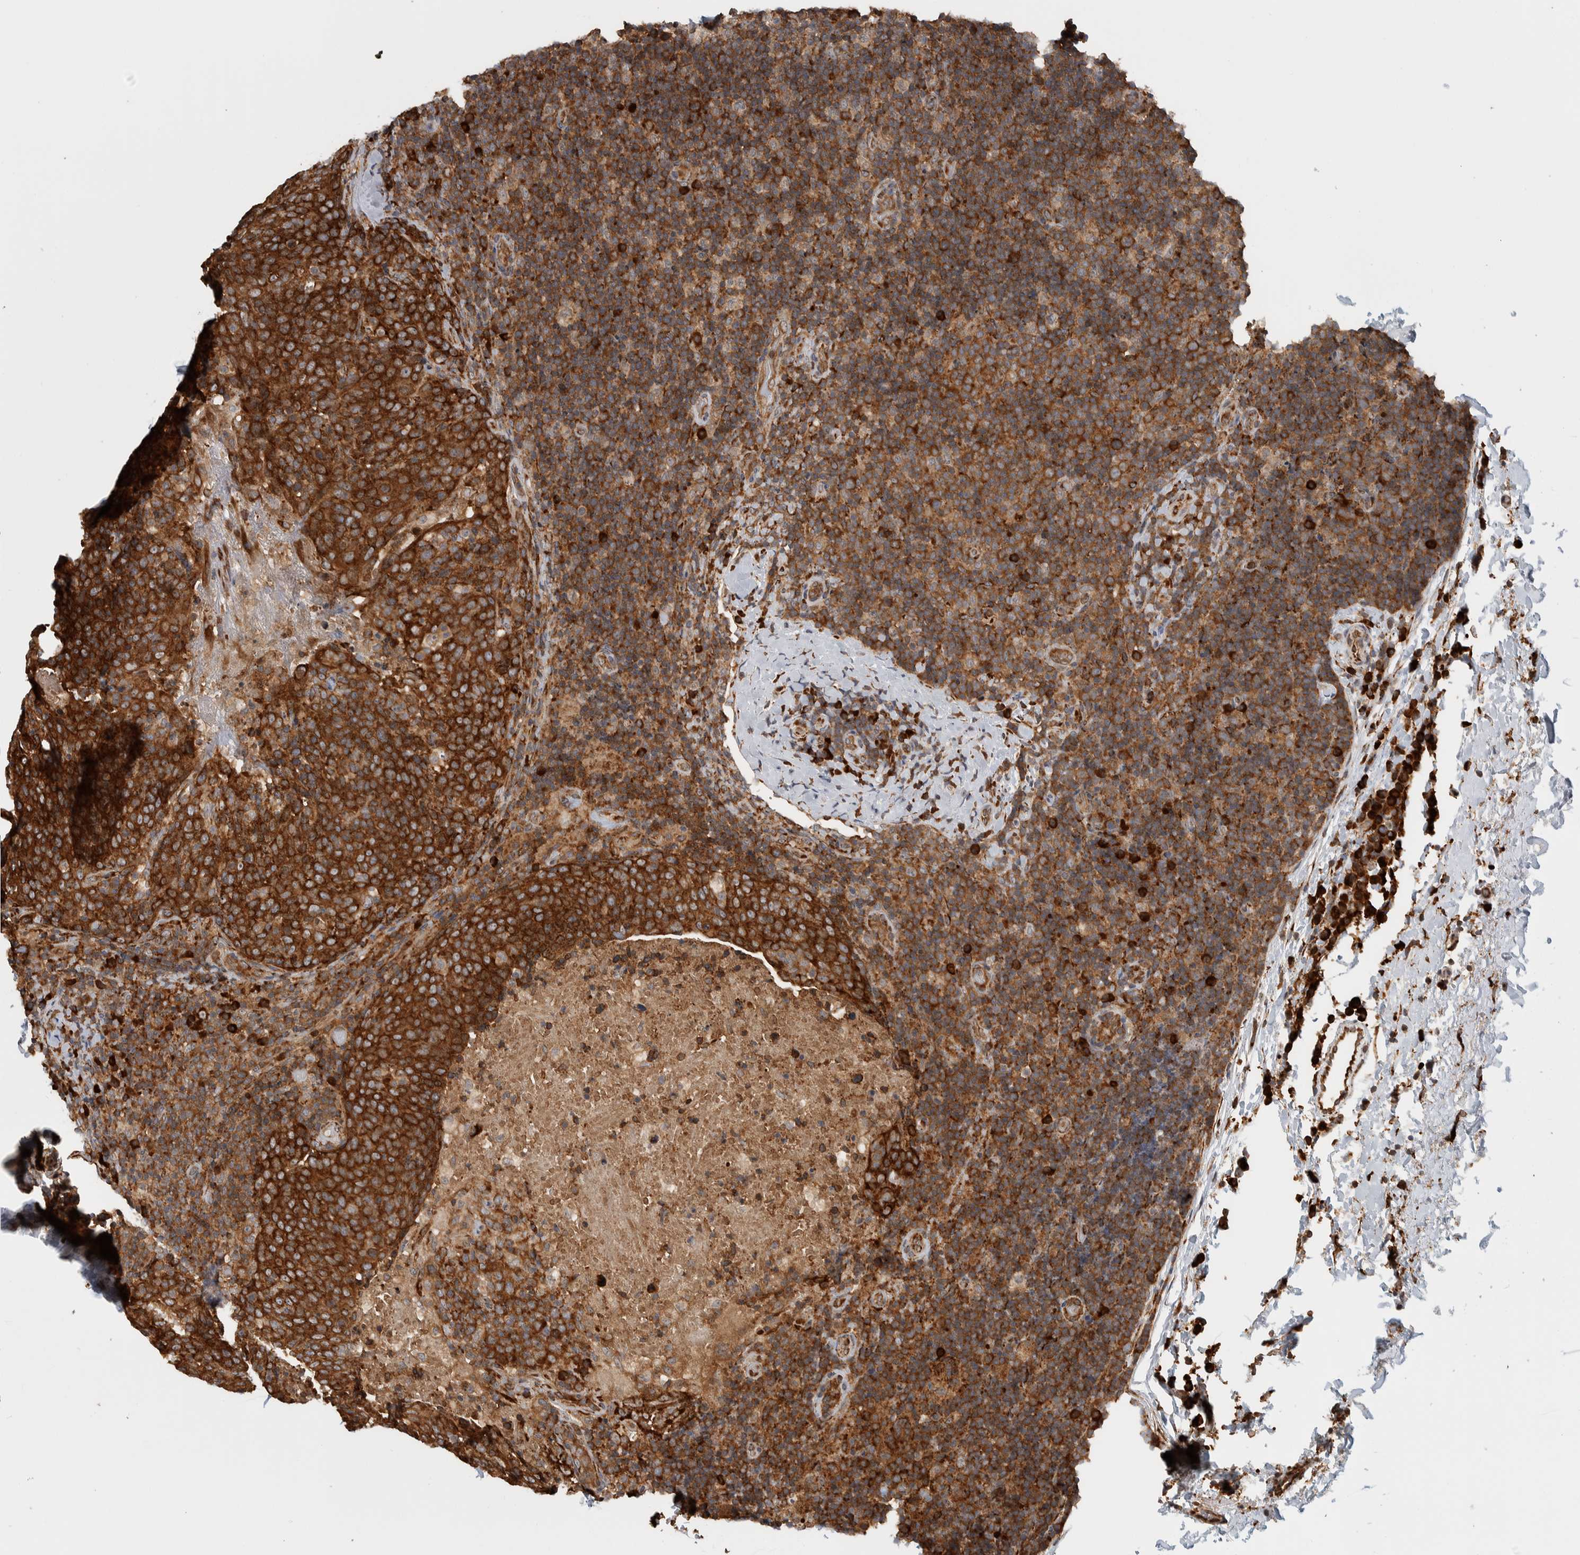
{"staining": {"intensity": "strong", "quantity": ">75%", "location": "cytoplasmic/membranous"}, "tissue": "head and neck cancer", "cell_type": "Tumor cells", "image_type": "cancer", "snomed": [{"axis": "morphology", "description": "Squamous cell carcinoma, NOS"}, {"axis": "morphology", "description": "Squamous cell carcinoma, metastatic, NOS"}, {"axis": "topography", "description": "Lymph node"}, {"axis": "topography", "description": "Head-Neck"}], "caption": "Immunohistochemistry of human squamous cell carcinoma (head and neck) demonstrates high levels of strong cytoplasmic/membranous staining in approximately >75% of tumor cells. (brown staining indicates protein expression, while blue staining denotes nuclei).", "gene": "EIF3H", "patient": {"sex": "male", "age": 62}}